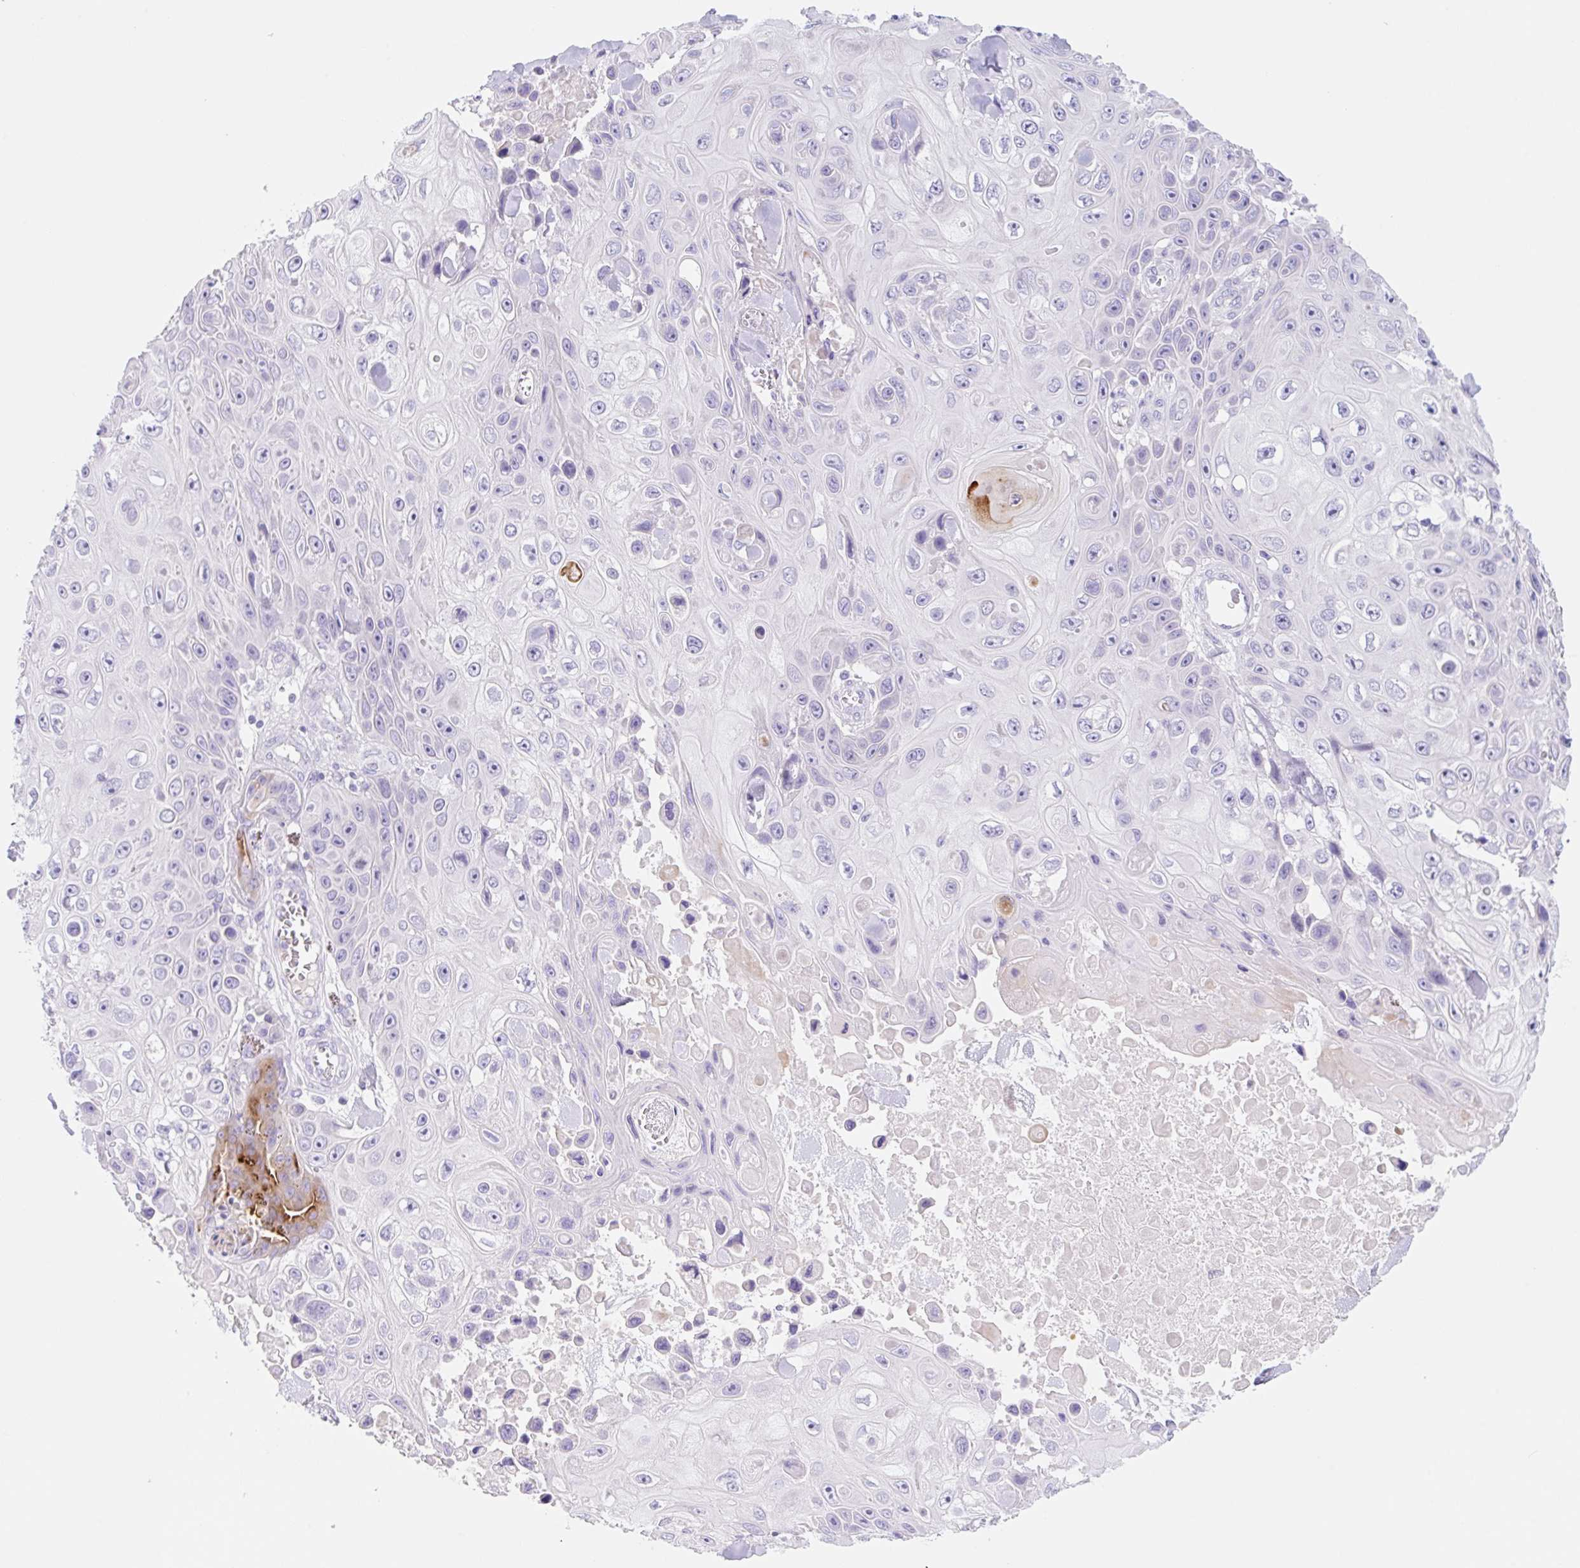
{"staining": {"intensity": "strong", "quantity": "<25%", "location": "cytoplasmic/membranous"}, "tissue": "skin cancer", "cell_type": "Tumor cells", "image_type": "cancer", "snomed": [{"axis": "morphology", "description": "Squamous cell carcinoma, NOS"}, {"axis": "topography", "description": "Skin"}], "caption": "Immunohistochemistry (IHC) micrograph of human skin squamous cell carcinoma stained for a protein (brown), which shows medium levels of strong cytoplasmic/membranous positivity in about <25% of tumor cells.", "gene": "KLK8", "patient": {"sex": "male", "age": 82}}